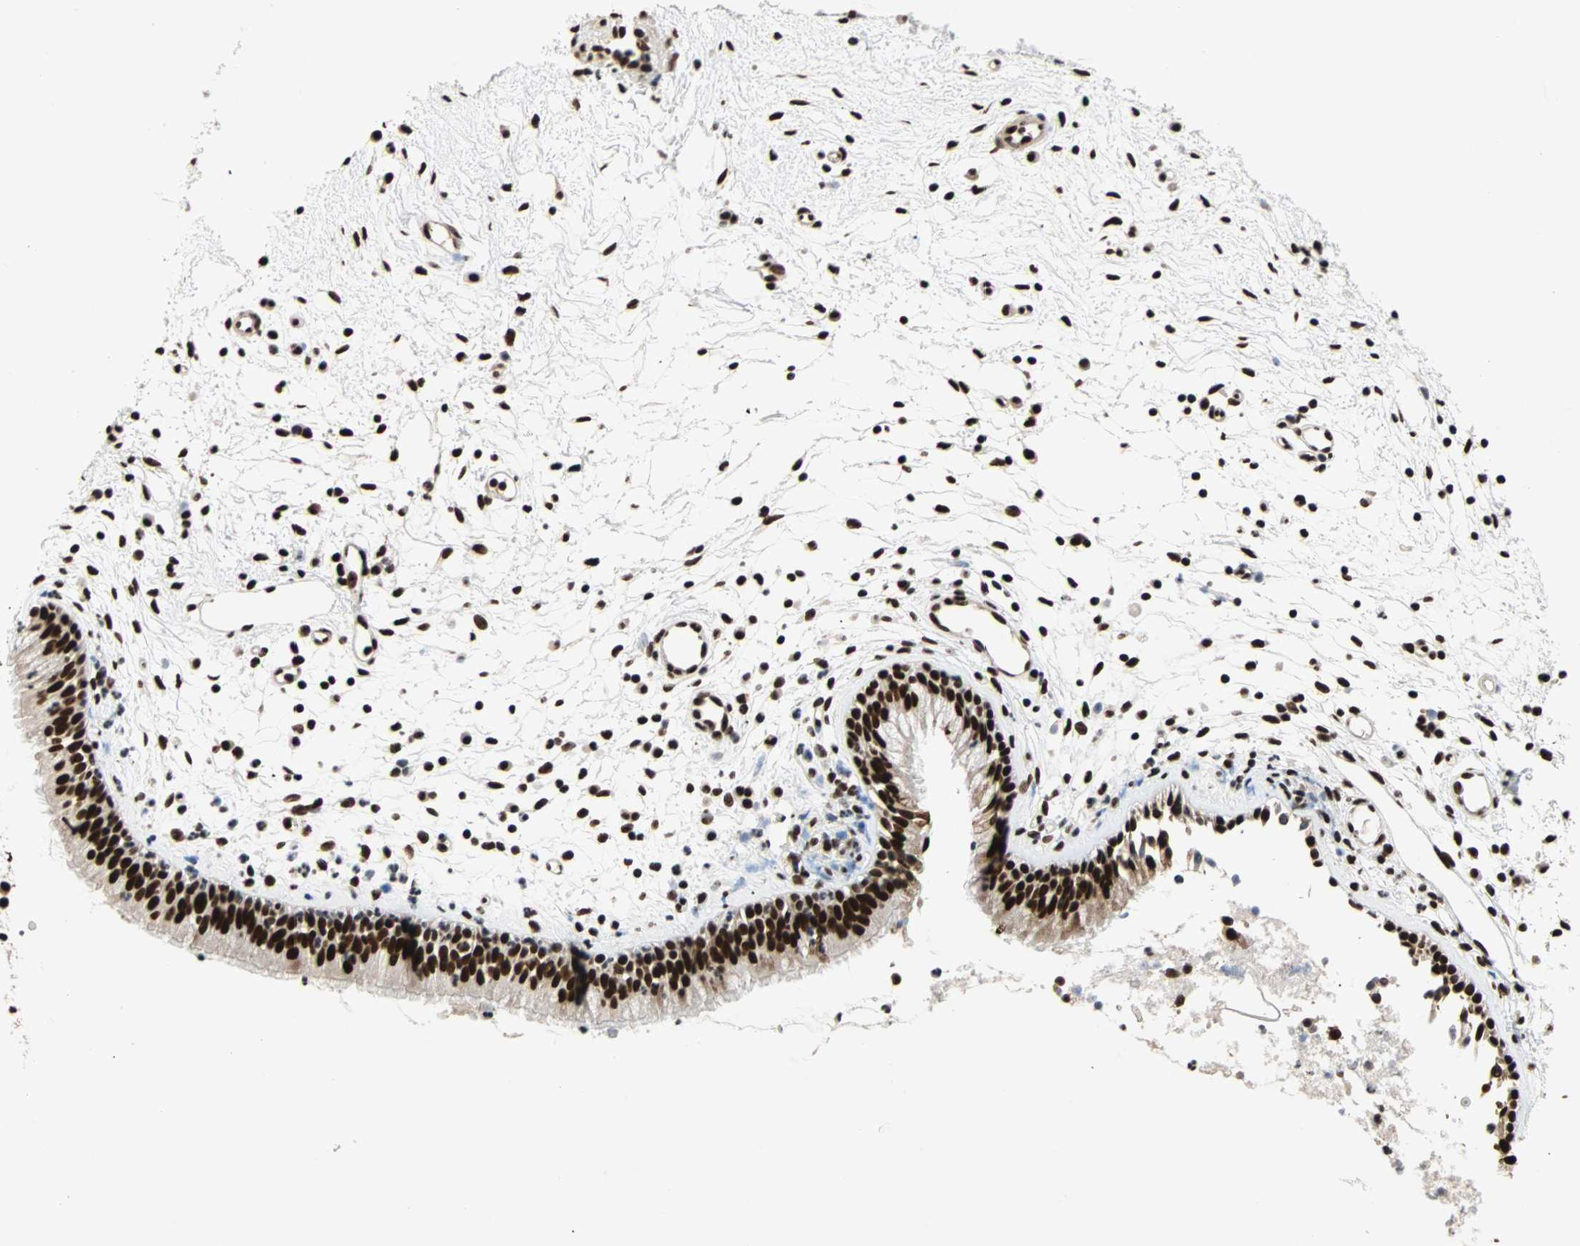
{"staining": {"intensity": "strong", "quantity": ">75%", "location": "nuclear"}, "tissue": "nasopharynx", "cell_type": "Respiratory epithelial cells", "image_type": "normal", "snomed": [{"axis": "morphology", "description": "Normal tissue, NOS"}, {"axis": "topography", "description": "Nasopharynx"}], "caption": "Immunohistochemical staining of unremarkable nasopharynx shows high levels of strong nuclear staining in about >75% of respiratory epithelial cells. The protein of interest is stained brown, and the nuclei are stained in blue (DAB (3,3'-diaminobenzidine) IHC with brightfield microscopy, high magnification).", "gene": "ILF2", "patient": {"sex": "male", "age": 21}}